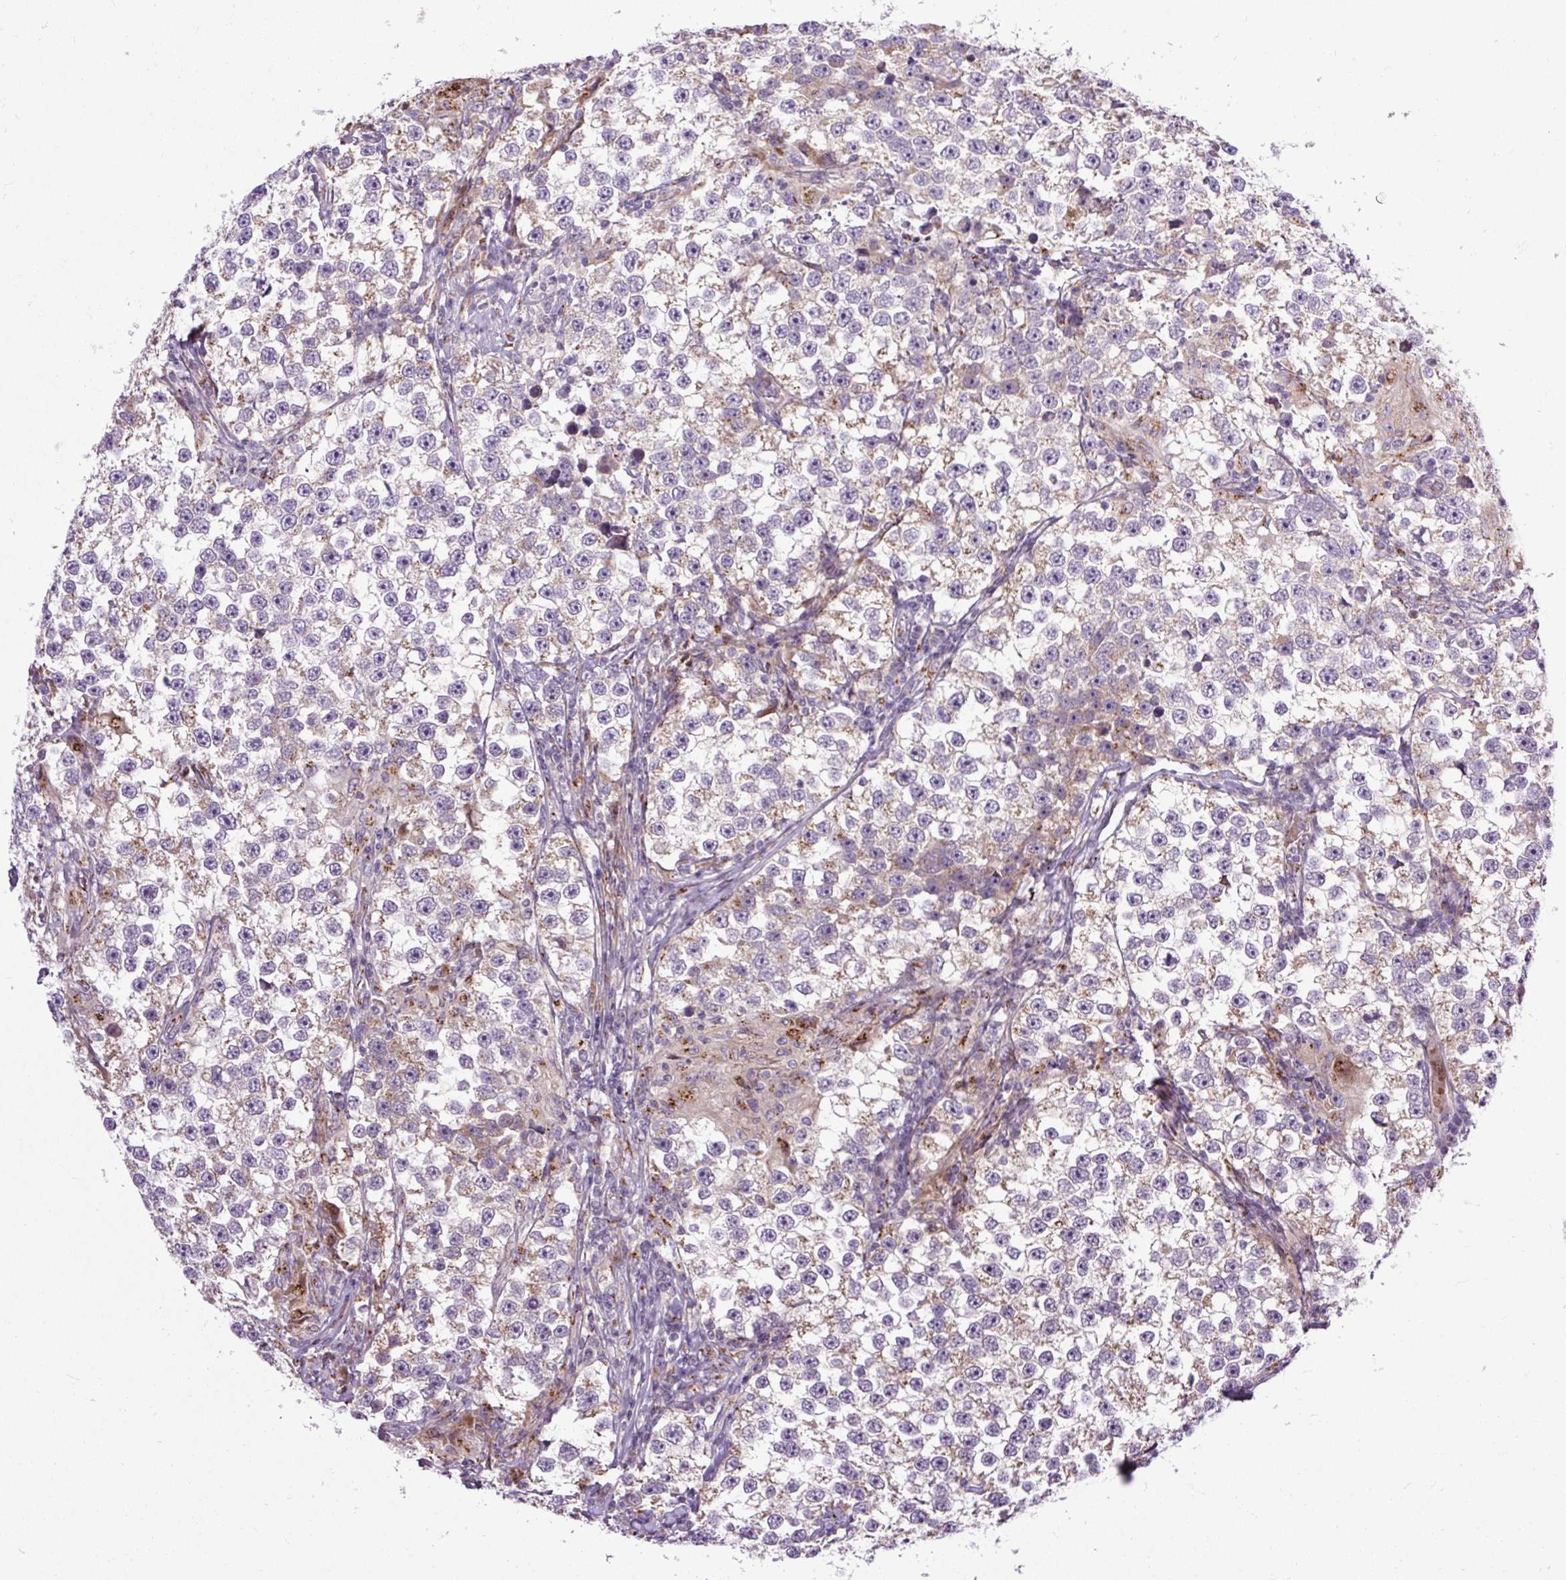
{"staining": {"intensity": "weak", "quantity": "<25%", "location": "cytoplasmic/membranous"}, "tissue": "testis cancer", "cell_type": "Tumor cells", "image_type": "cancer", "snomed": [{"axis": "morphology", "description": "Seminoma, NOS"}, {"axis": "topography", "description": "Testis"}], "caption": "IHC histopathology image of seminoma (testis) stained for a protein (brown), which demonstrates no expression in tumor cells.", "gene": "MSMP", "patient": {"sex": "male", "age": 46}}